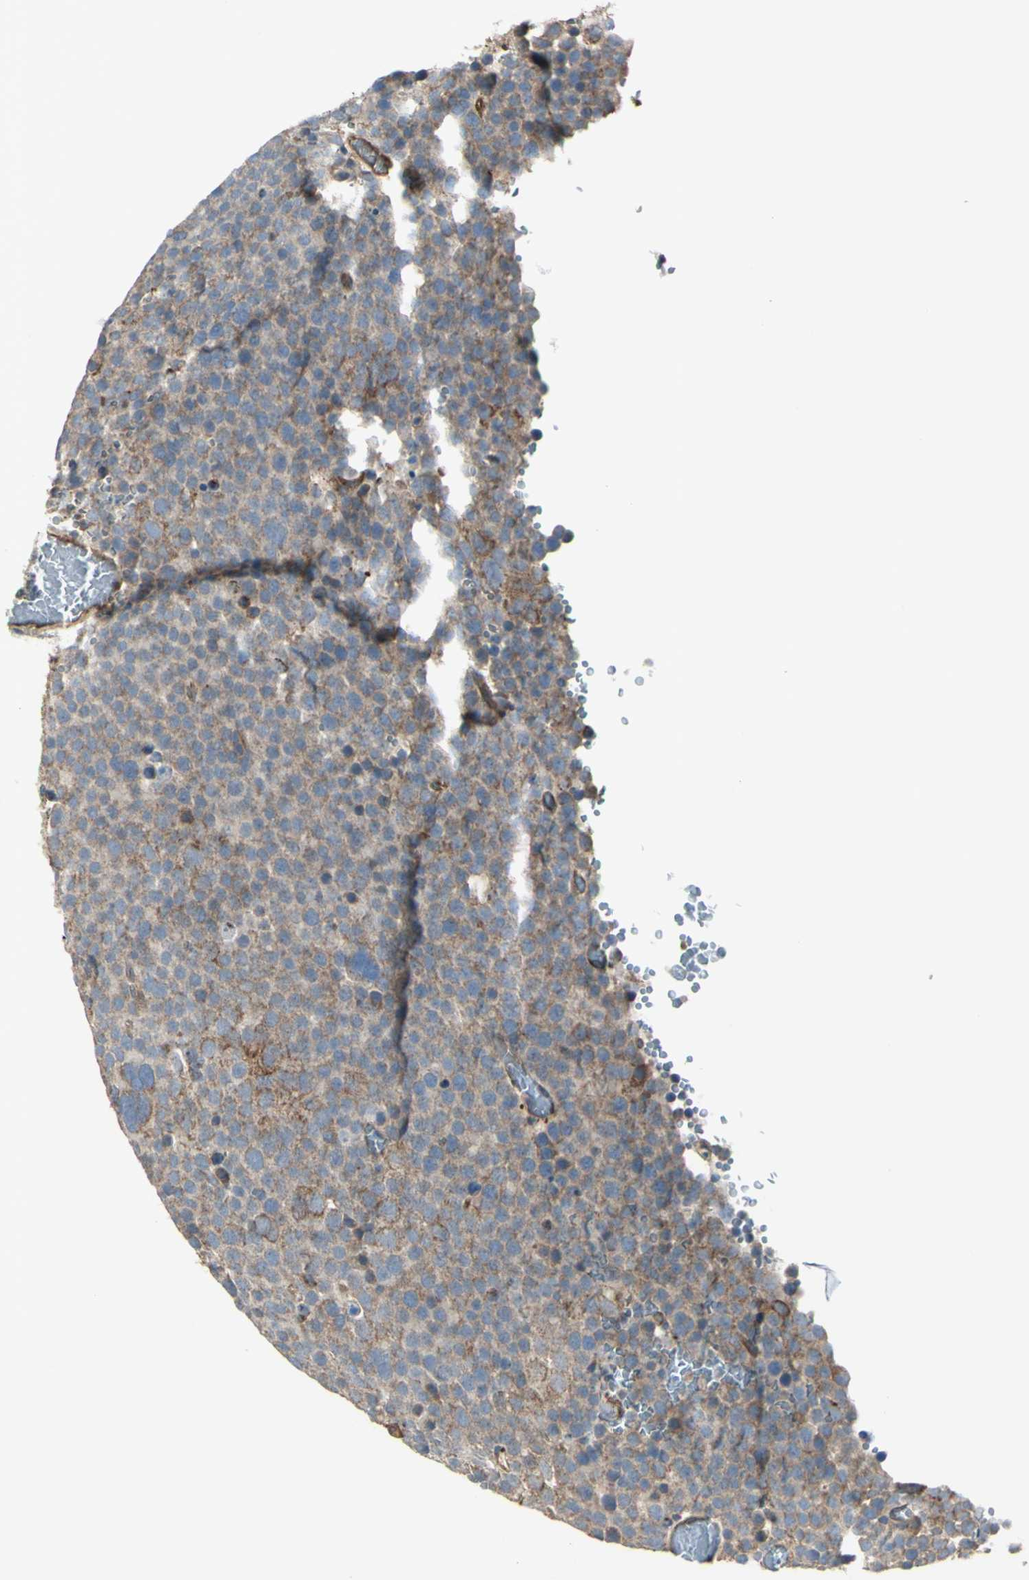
{"staining": {"intensity": "weak", "quantity": ">75%", "location": "cytoplasmic/membranous"}, "tissue": "testis cancer", "cell_type": "Tumor cells", "image_type": "cancer", "snomed": [{"axis": "morphology", "description": "Seminoma, NOS"}, {"axis": "topography", "description": "Testis"}], "caption": "Protein staining exhibits weak cytoplasmic/membranous expression in about >75% of tumor cells in testis seminoma.", "gene": "IGSF9B", "patient": {"sex": "male", "age": 71}}